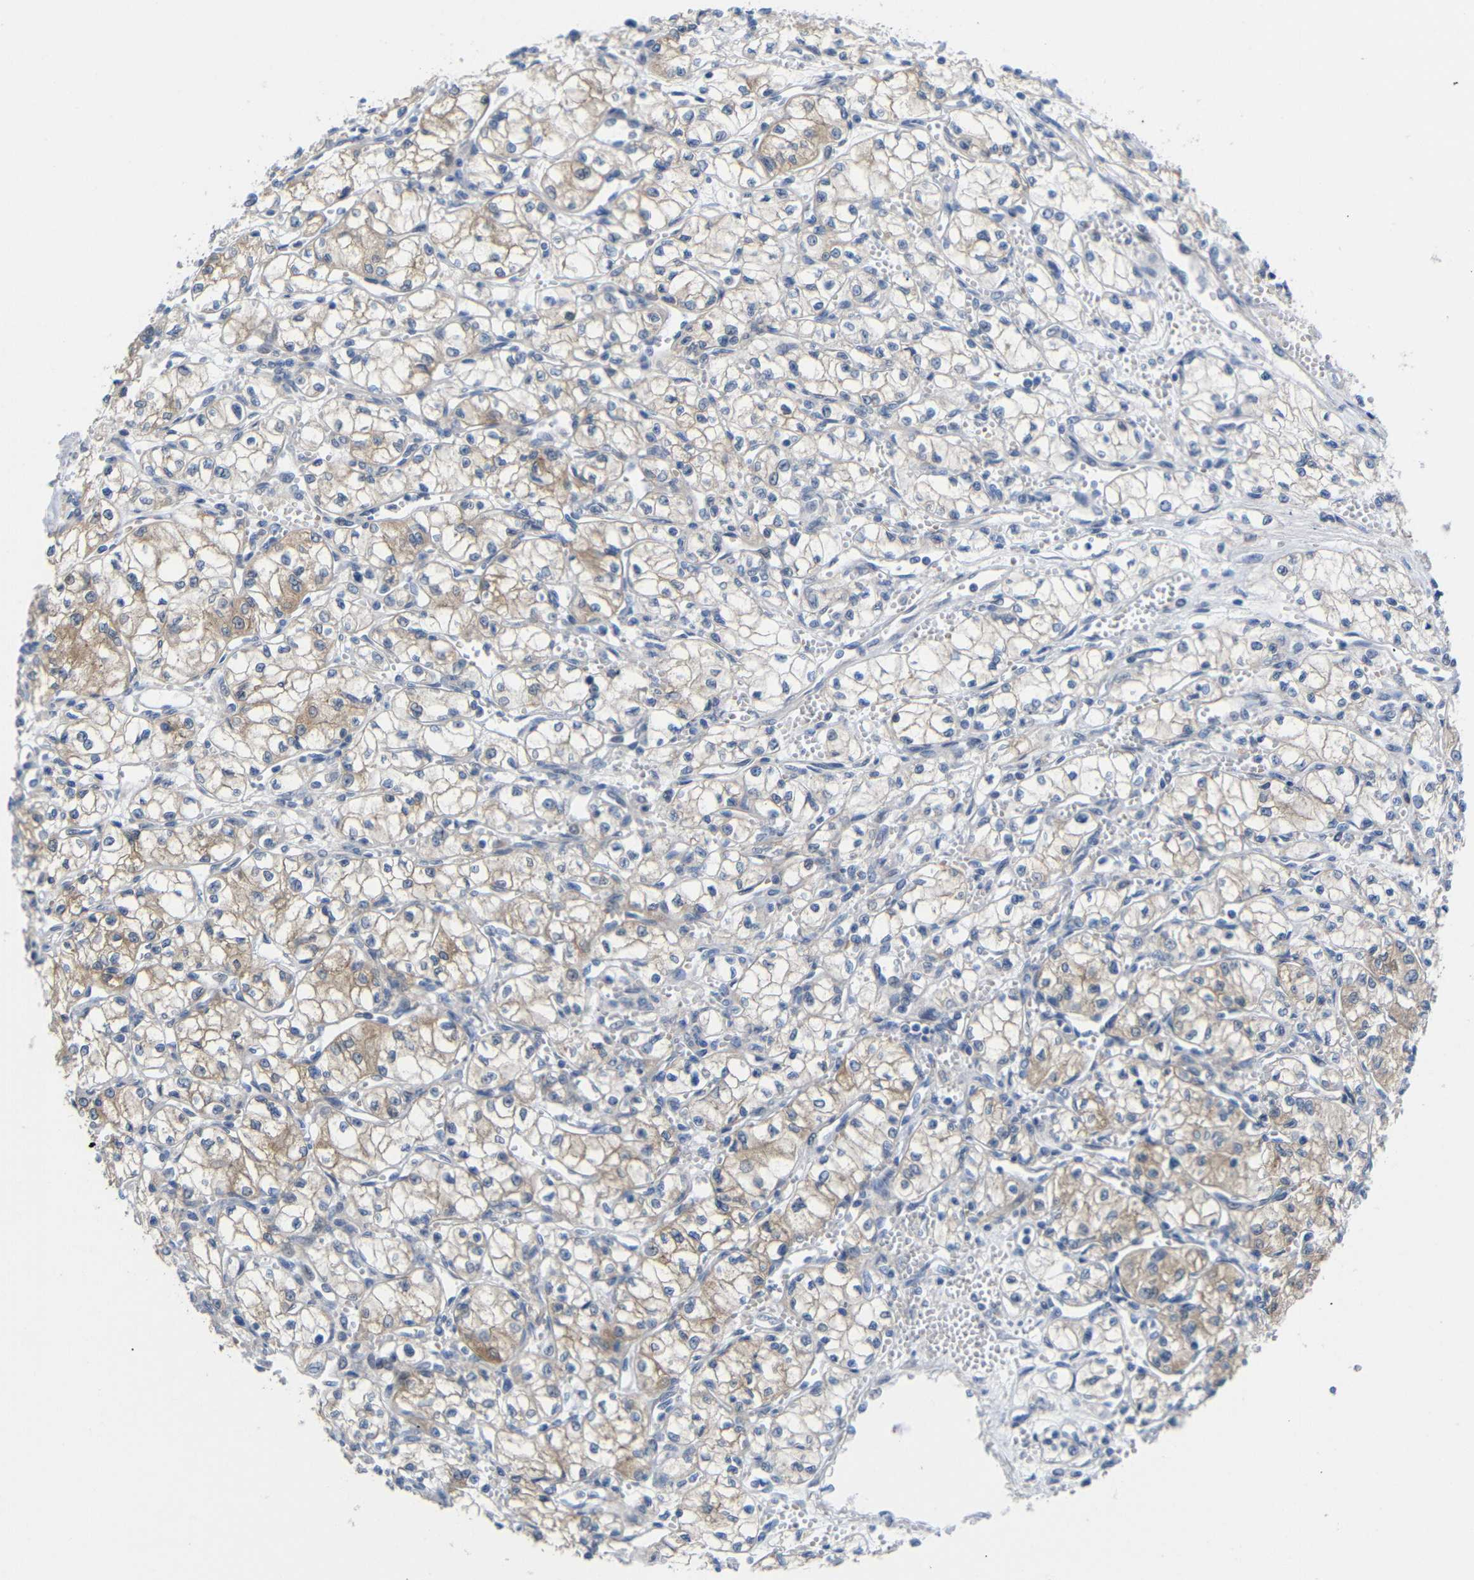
{"staining": {"intensity": "weak", "quantity": ">75%", "location": "cytoplasmic/membranous"}, "tissue": "renal cancer", "cell_type": "Tumor cells", "image_type": "cancer", "snomed": [{"axis": "morphology", "description": "Normal tissue, NOS"}, {"axis": "morphology", "description": "Adenocarcinoma, NOS"}, {"axis": "topography", "description": "Kidney"}], "caption": "The histopathology image shows a brown stain indicating the presence of a protein in the cytoplasmic/membranous of tumor cells in adenocarcinoma (renal).", "gene": "CMTM1", "patient": {"sex": "male", "age": 59}}